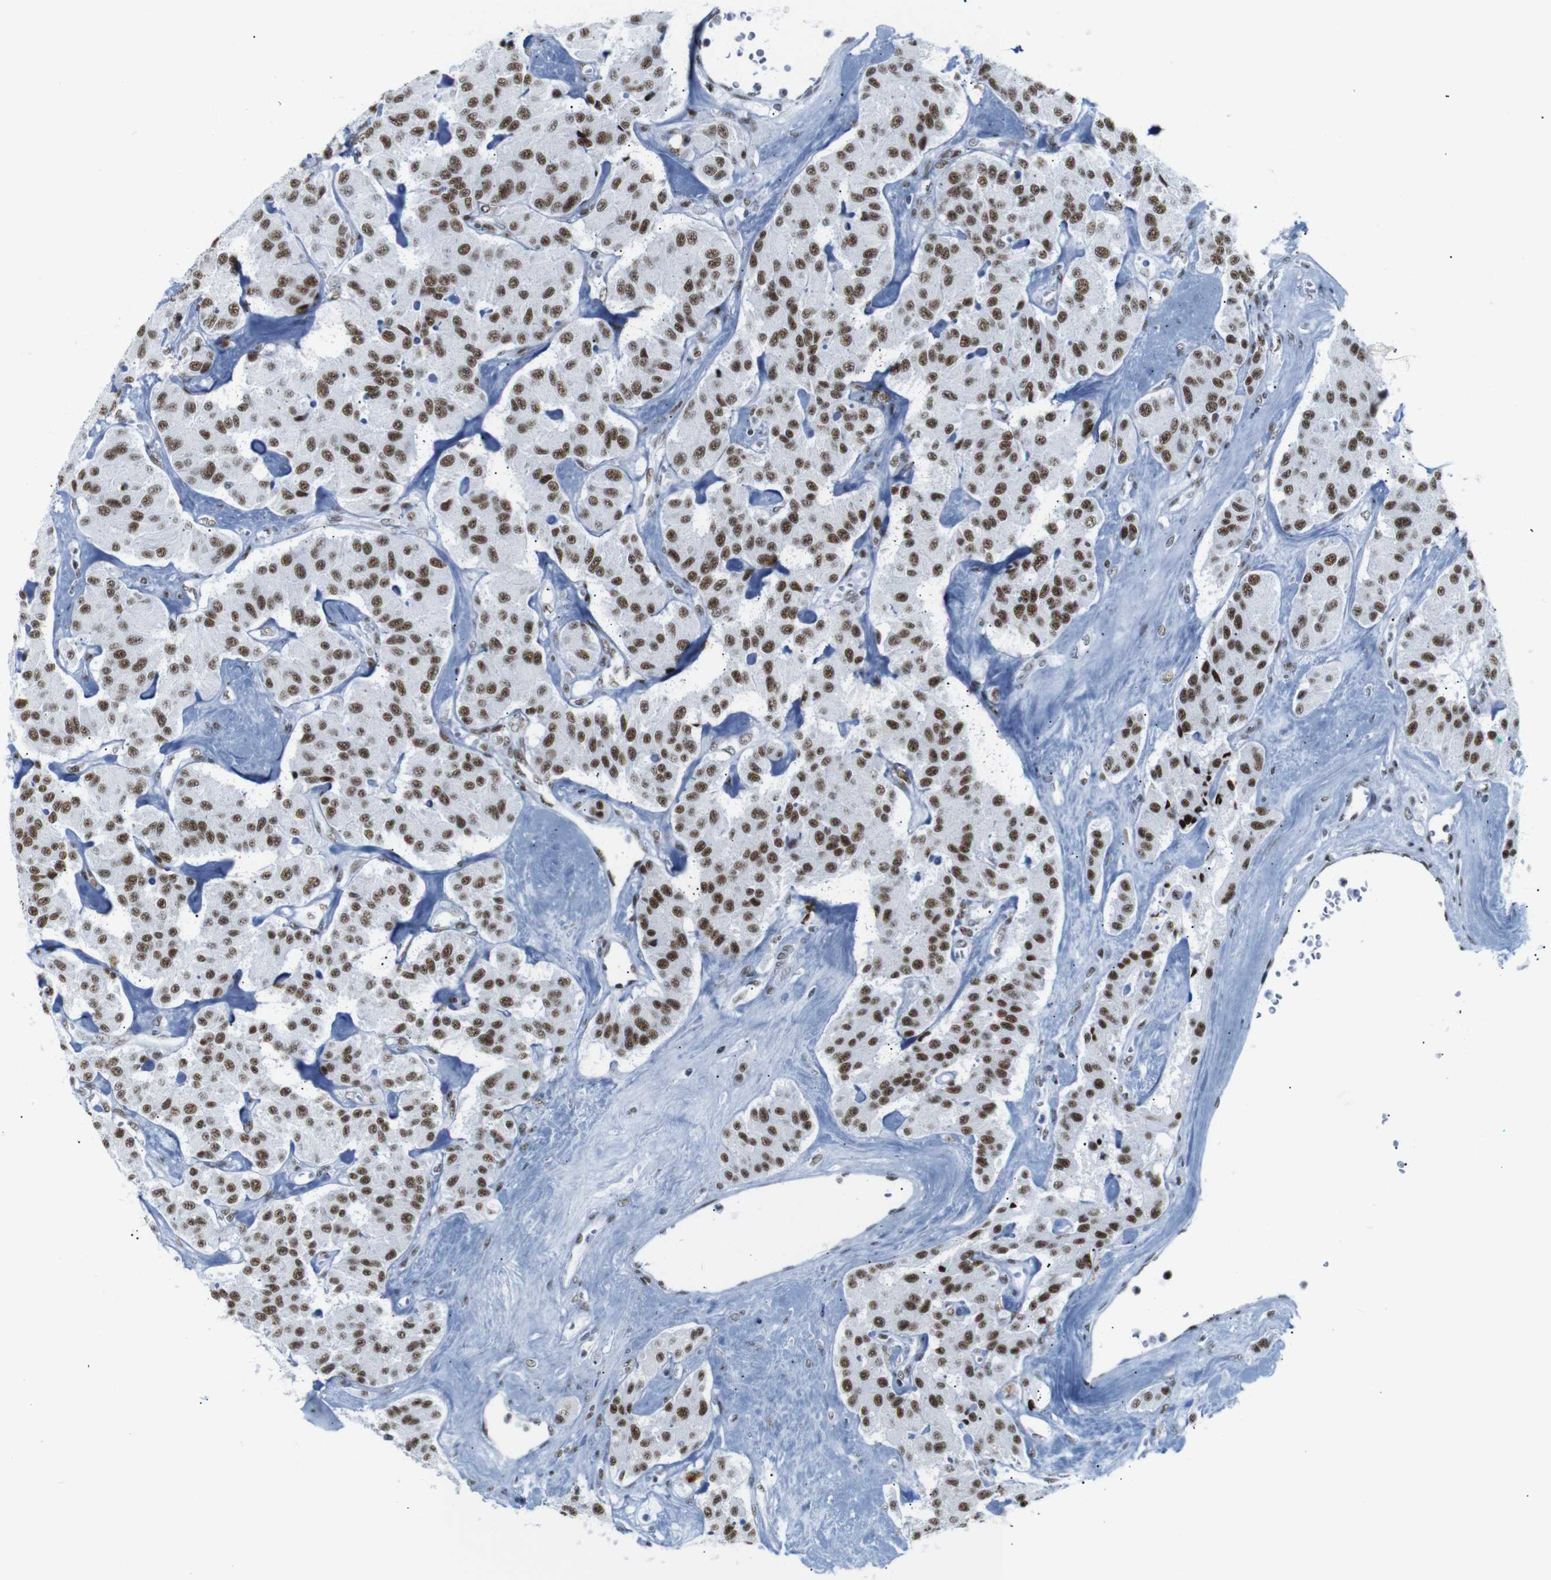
{"staining": {"intensity": "strong", "quantity": ">75%", "location": "nuclear"}, "tissue": "carcinoid", "cell_type": "Tumor cells", "image_type": "cancer", "snomed": [{"axis": "morphology", "description": "Carcinoid, malignant, NOS"}, {"axis": "topography", "description": "Pancreas"}], "caption": "Human carcinoid stained with a protein marker demonstrates strong staining in tumor cells.", "gene": "TRA2B", "patient": {"sex": "male", "age": 41}}